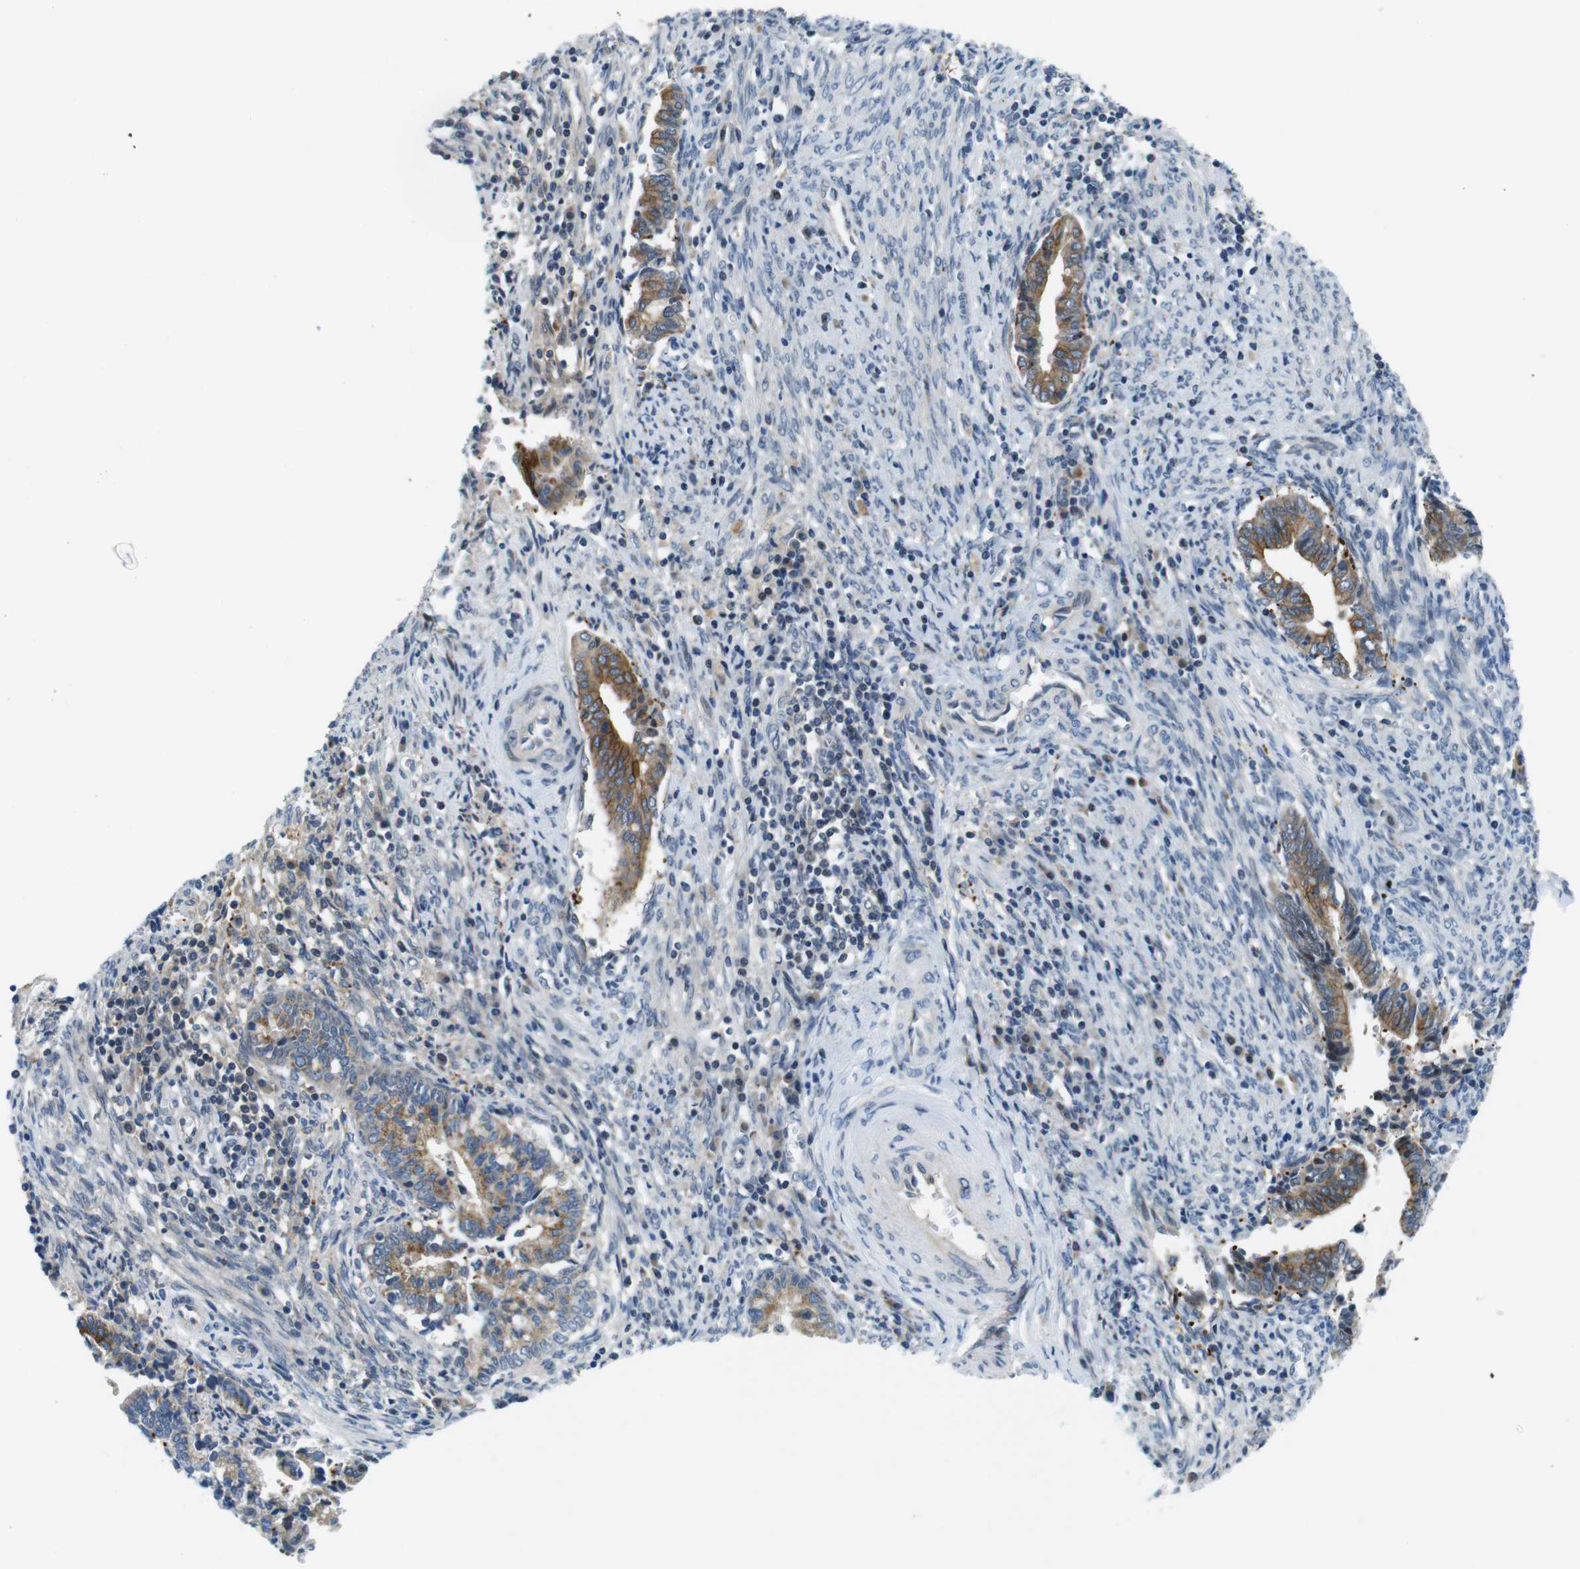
{"staining": {"intensity": "moderate", "quantity": ">75%", "location": "cytoplasmic/membranous"}, "tissue": "cervical cancer", "cell_type": "Tumor cells", "image_type": "cancer", "snomed": [{"axis": "morphology", "description": "Adenocarcinoma, NOS"}, {"axis": "topography", "description": "Cervix"}], "caption": "Adenocarcinoma (cervical) stained with DAB immunohistochemistry shows medium levels of moderate cytoplasmic/membranous staining in approximately >75% of tumor cells. (Stains: DAB (3,3'-diaminobenzidine) in brown, nuclei in blue, Microscopy: brightfield microscopy at high magnification).", "gene": "ZDHHC3", "patient": {"sex": "female", "age": 44}}